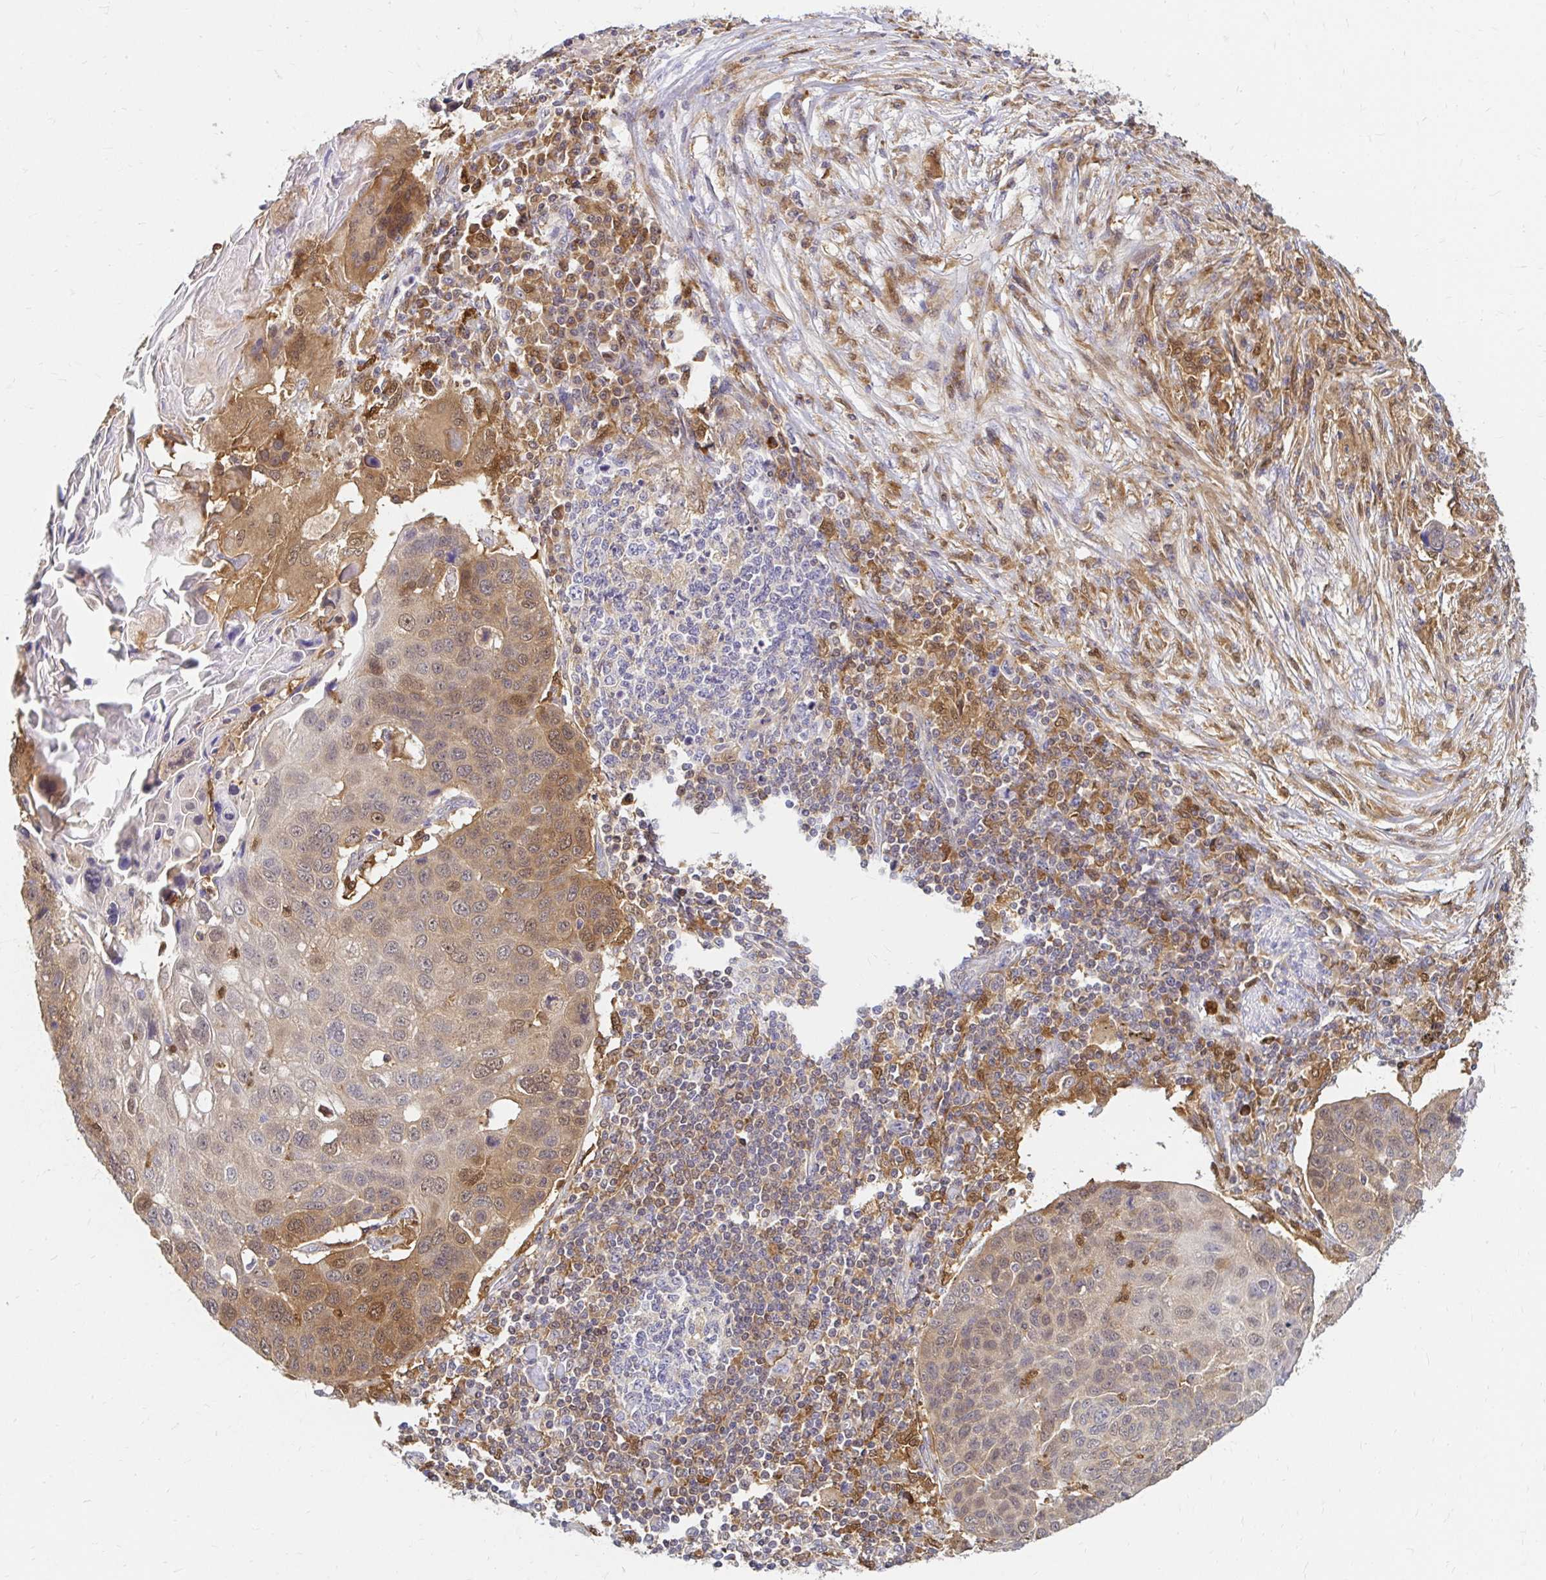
{"staining": {"intensity": "moderate", "quantity": "<25%", "location": "cytoplasmic/membranous"}, "tissue": "lung cancer", "cell_type": "Tumor cells", "image_type": "cancer", "snomed": [{"axis": "morphology", "description": "Squamous cell carcinoma, NOS"}, {"axis": "topography", "description": "Lymph node"}, {"axis": "topography", "description": "Lung"}], "caption": "Protein expression analysis of human lung cancer (squamous cell carcinoma) reveals moderate cytoplasmic/membranous expression in approximately <25% of tumor cells. (DAB IHC, brown staining for protein, blue staining for nuclei).", "gene": "PYCARD", "patient": {"sex": "male", "age": 61}}